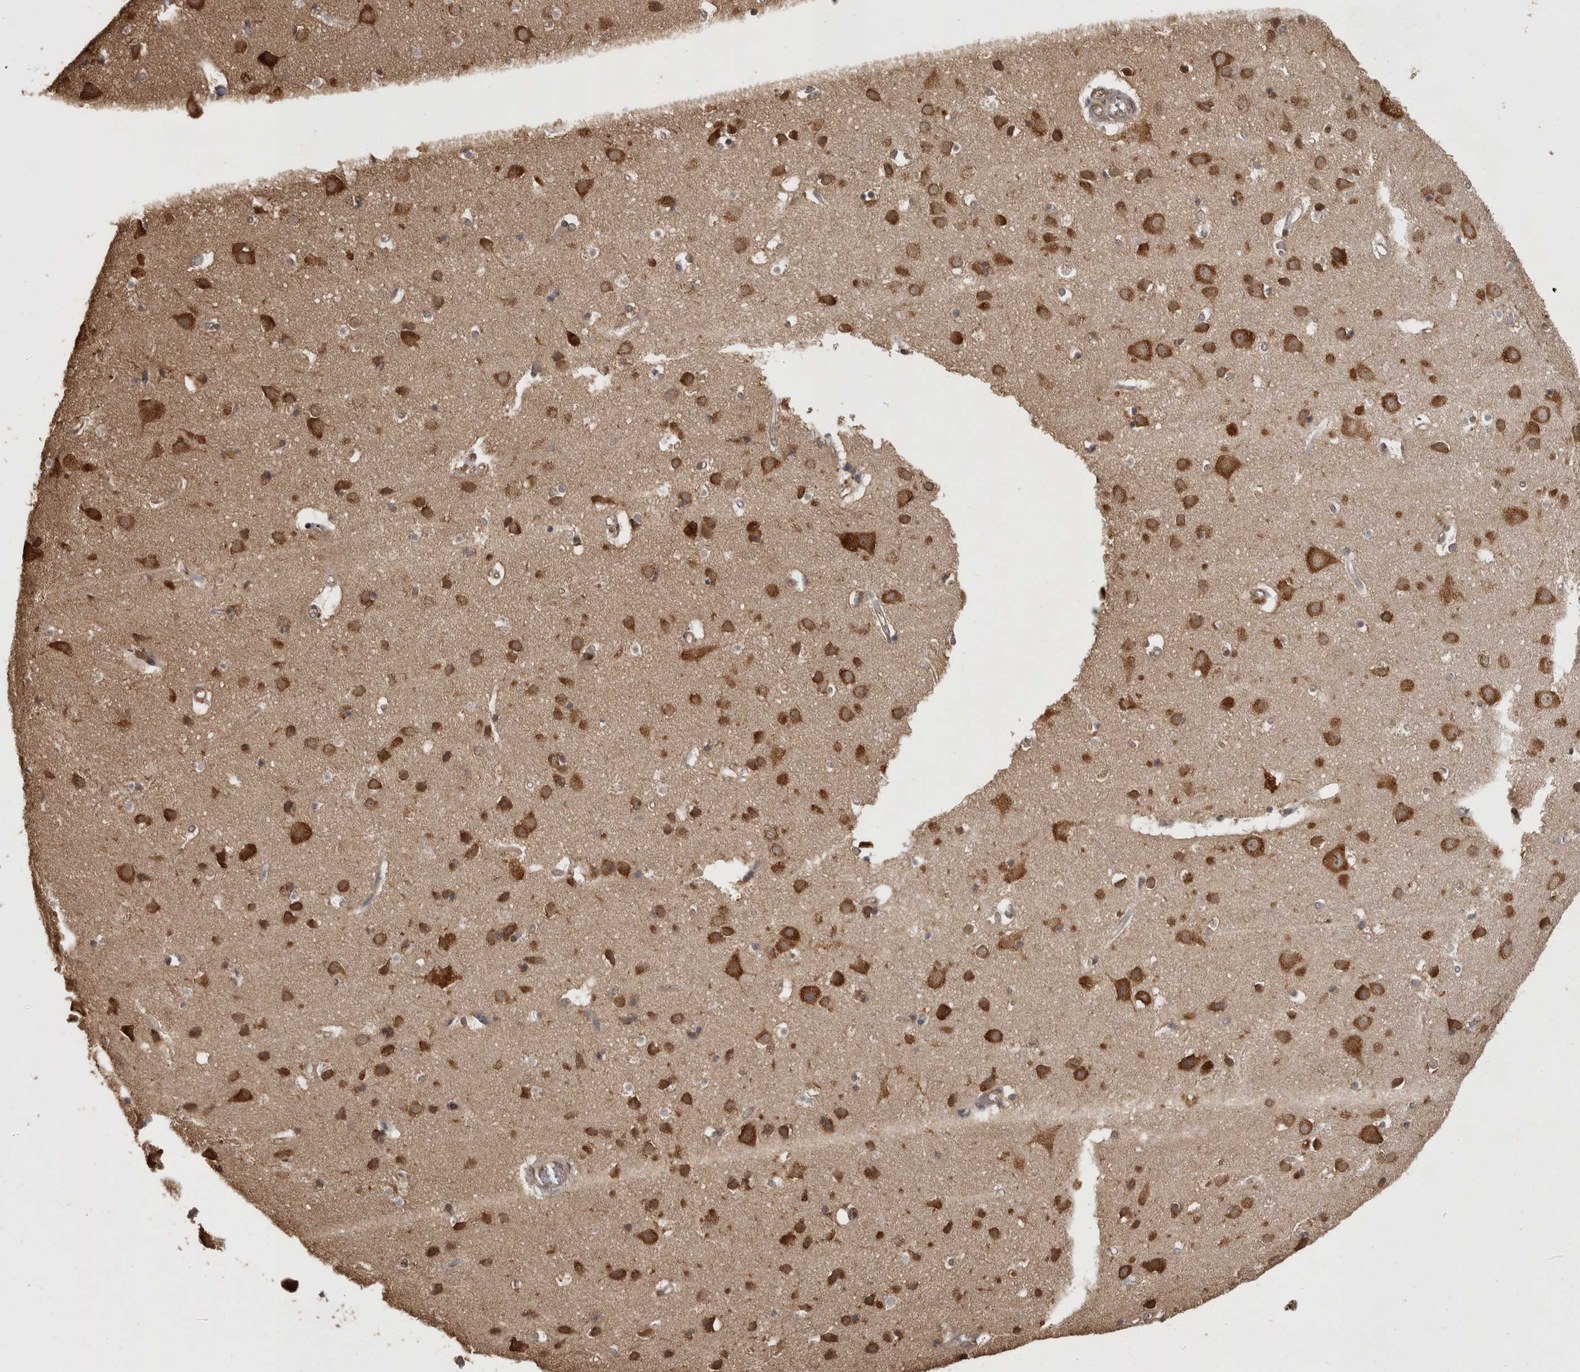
{"staining": {"intensity": "weak", "quantity": "<25%", "location": "cytoplasmic/membranous"}, "tissue": "cerebral cortex", "cell_type": "Endothelial cells", "image_type": "normal", "snomed": [{"axis": "morphology", "description": "Normal tissue, NOS"}, {"axis": "topography", "description": "Cerebral cortex"}], "caption": "Protein analysis of benign cerebral cortex reveals no significant positivity in endothelial cells.", "gene": "ATXN2", "patient": {"sex": "male", "age": 54}}